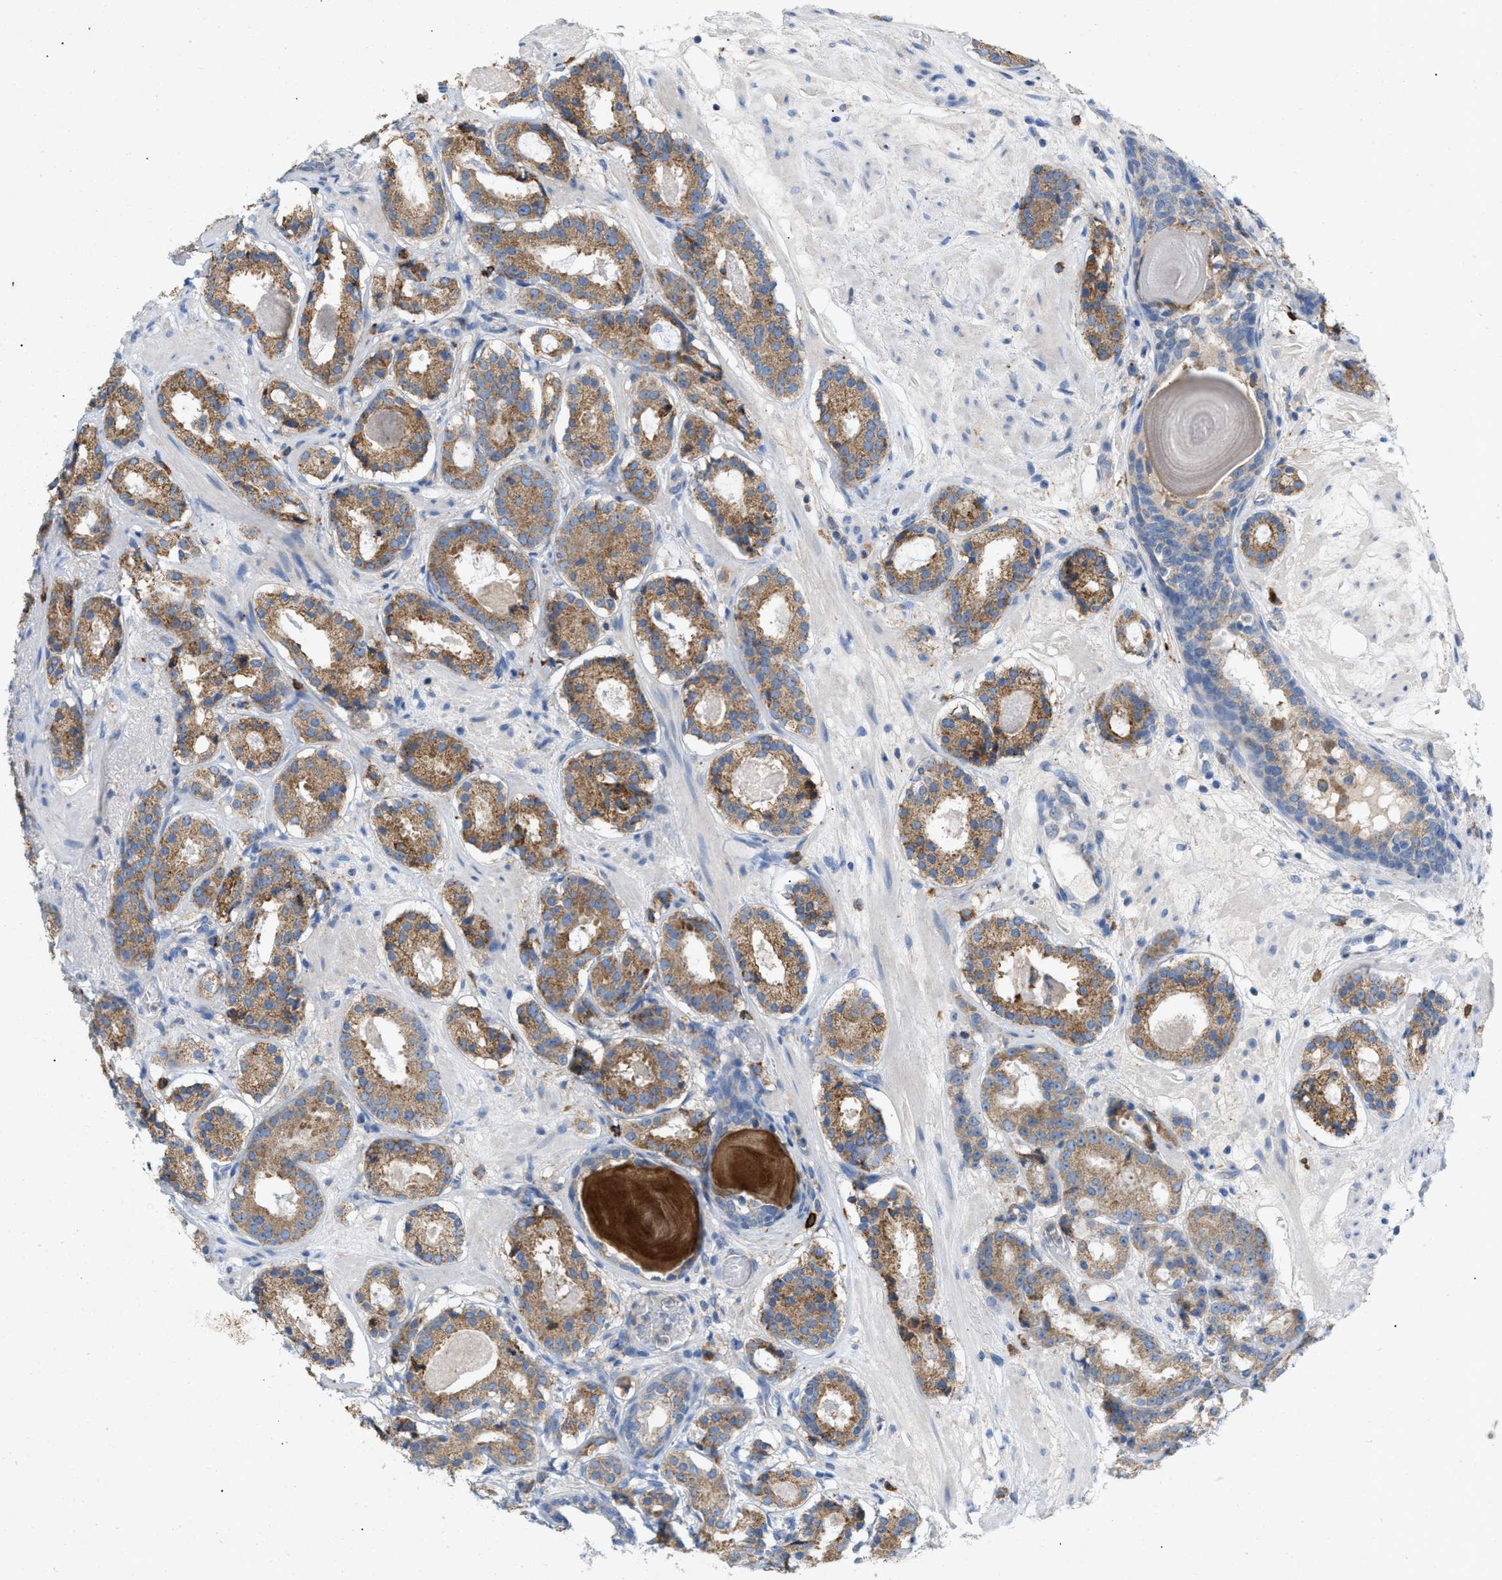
{"staining": {"intensity": "moderate", "quantity": ">75%", "location": "cytoplasmic/membranous"}, "tissue": "prostate cancer", "cell_type": "Tumor cells", "image_type": "cancer", "snomed": [{"axis": "morphology", "description": "Adenocarcinoma, Low grade"}, {"axis": "topography", "description": "Prostate"}], "caption": "Protein expression analysis of human low-grade adenocarcinoma (prostate) reveals moderate cytoplasmic/membranous staining in about >75% of tumor cells.", "gene": "DYNC2I1", "patient": {"sex": "male", "age": 69}}